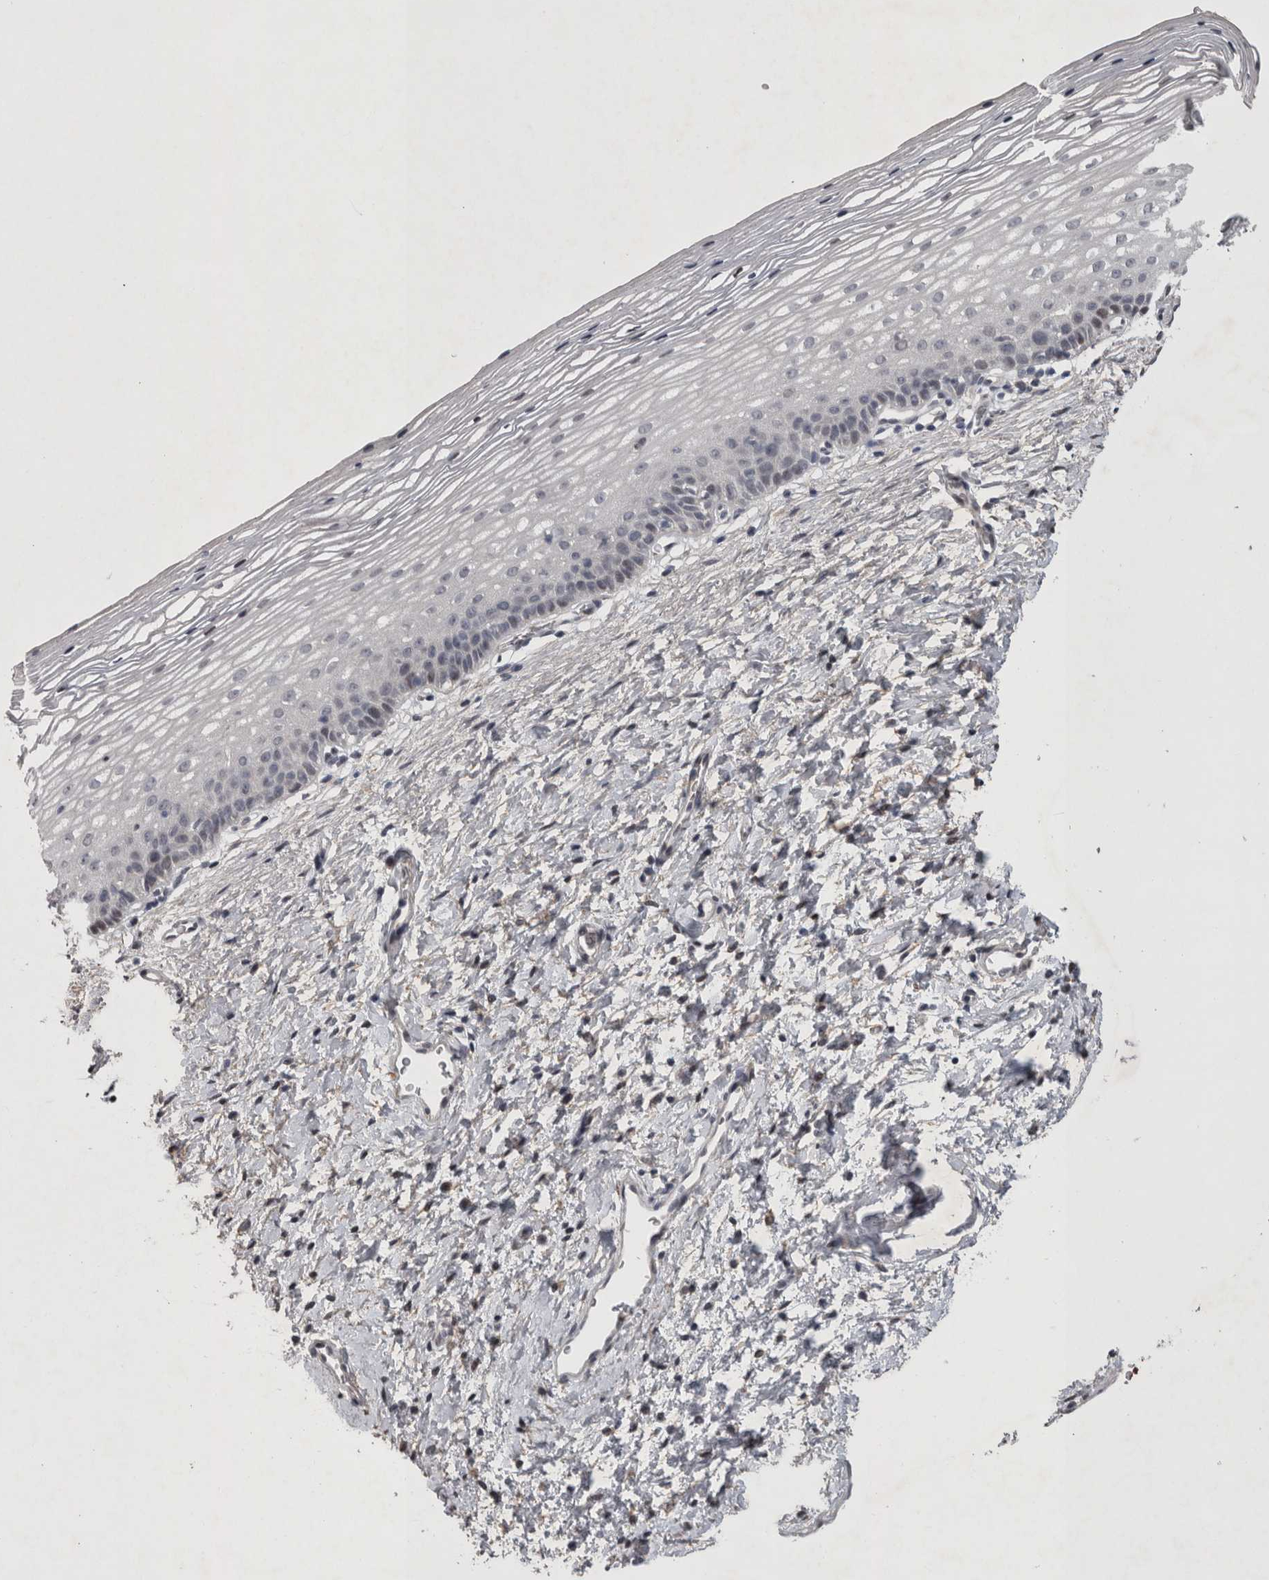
{"staining": {"intensity": "negative", "quantity": "none", "location": "none"}, "tissue": "cervix", "cell_type": "Glandular cells", "image_type": "normal", "snomed": [{"axis": "morphology", "description": "Normal tissue, NOS"}, {"axis": "topography", "description": "Cervix"}], "caption": "Immunohistochemistry (IHC) photomicrograph of normal cervix: human cervix stained with DAB (3,3'-diaminobenzidine) displays no significant protein staining in glandular cells. (Immunohistochemistry, brightfield microscopy, high magnification).", "gene": "IFI44", "patient": {"sex": "female", "age": 72}}